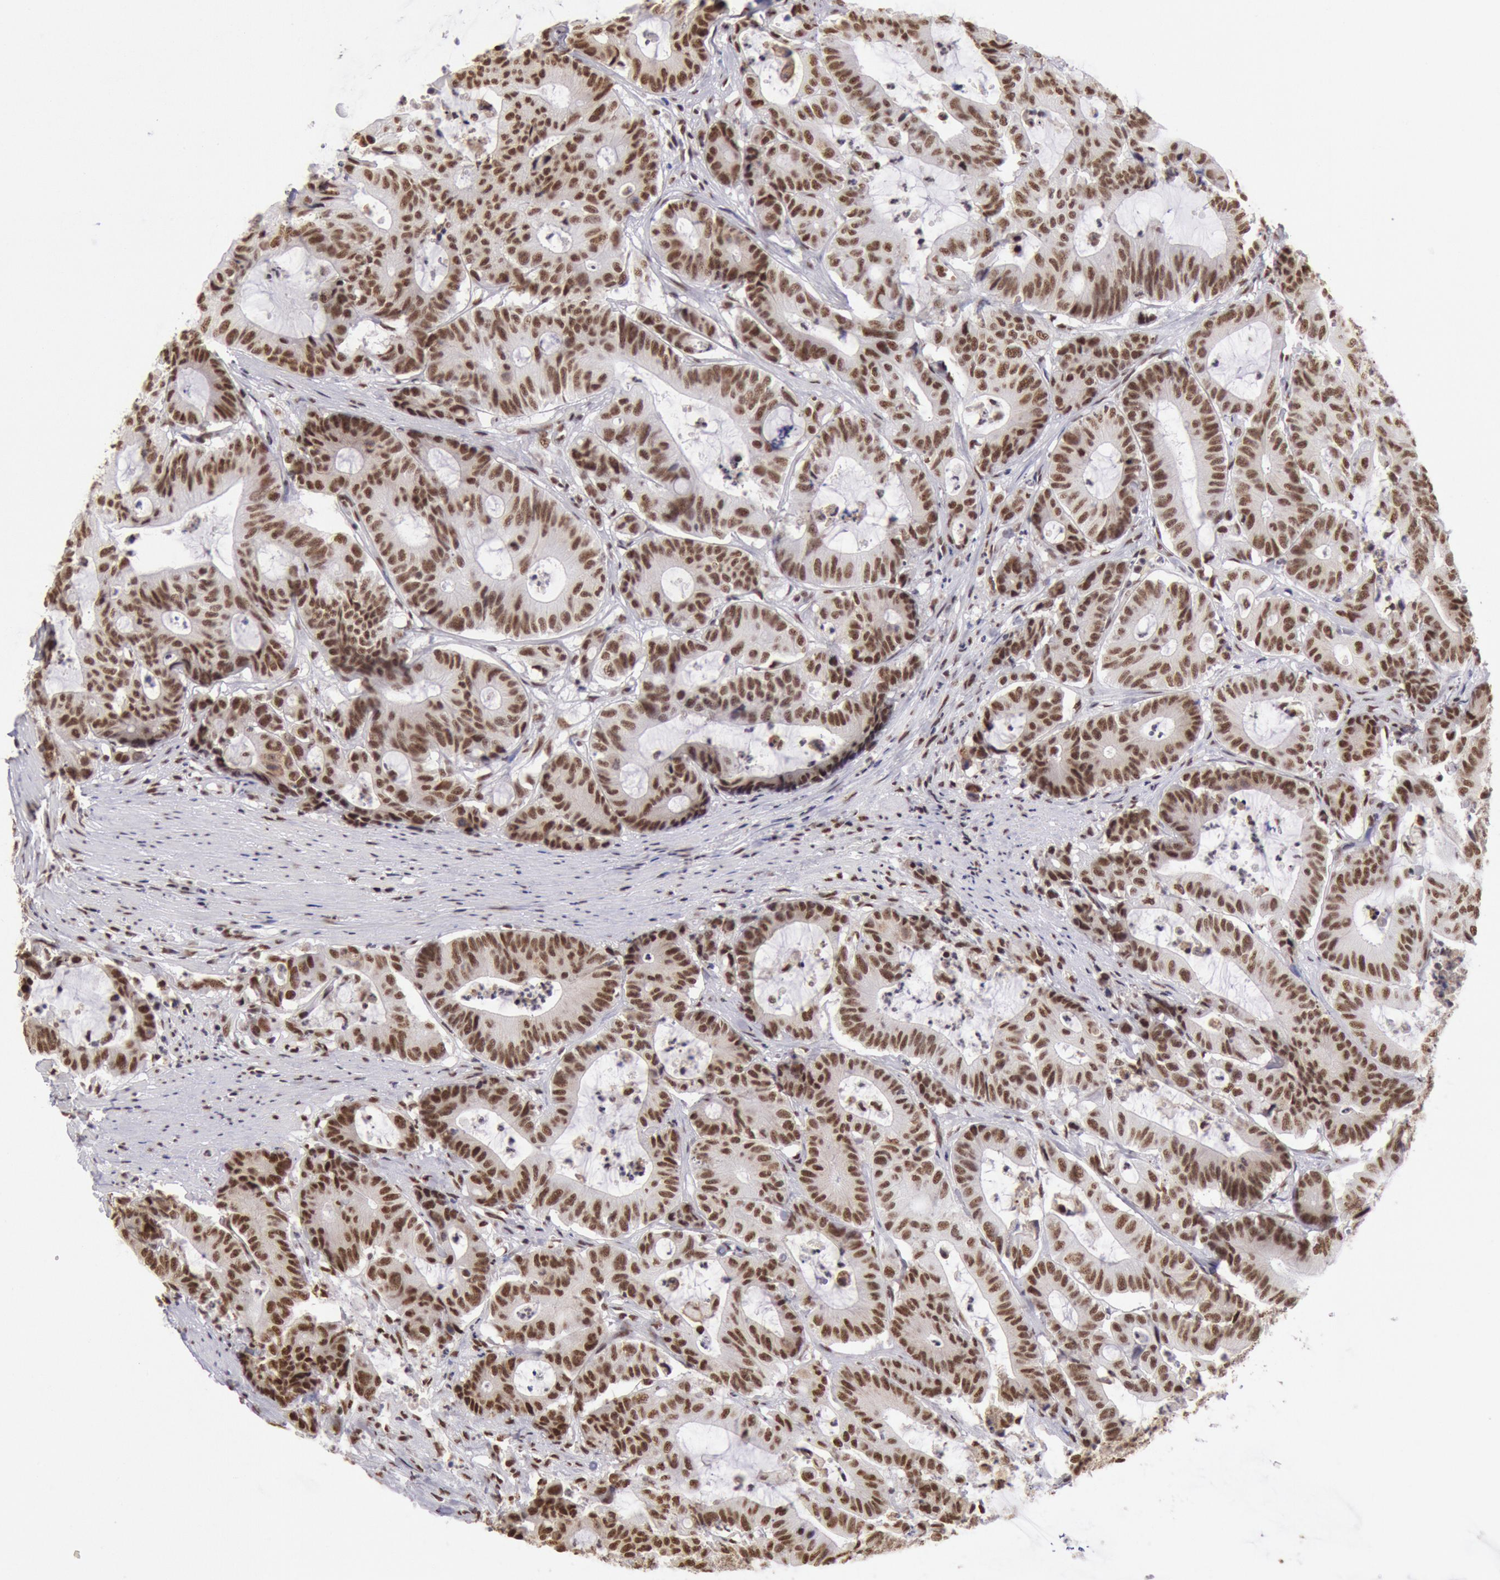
{"staining": {"intensity": "strong", "quantity": ">75%", "location": "nuclear"}, "tissue": "colorectal cancer", "cell_type": "Tumor cells", "image_type": "cancer", "snomed": [{"axis": "morphology", "description": "Adenocarcinoma, NOS"}, {"axis": "topography", "description": "Colon"}], "caption": "High-magnification brightfield microscopy of colorectal cancer stained with DAB (brown) and counterstained with hematoxylin (blue). tumor cells exhibit strong nuclear staining is present in about>75% of cells.", "gene": "SNRPD3", "patient": {"sex": "female", "age": 84}}